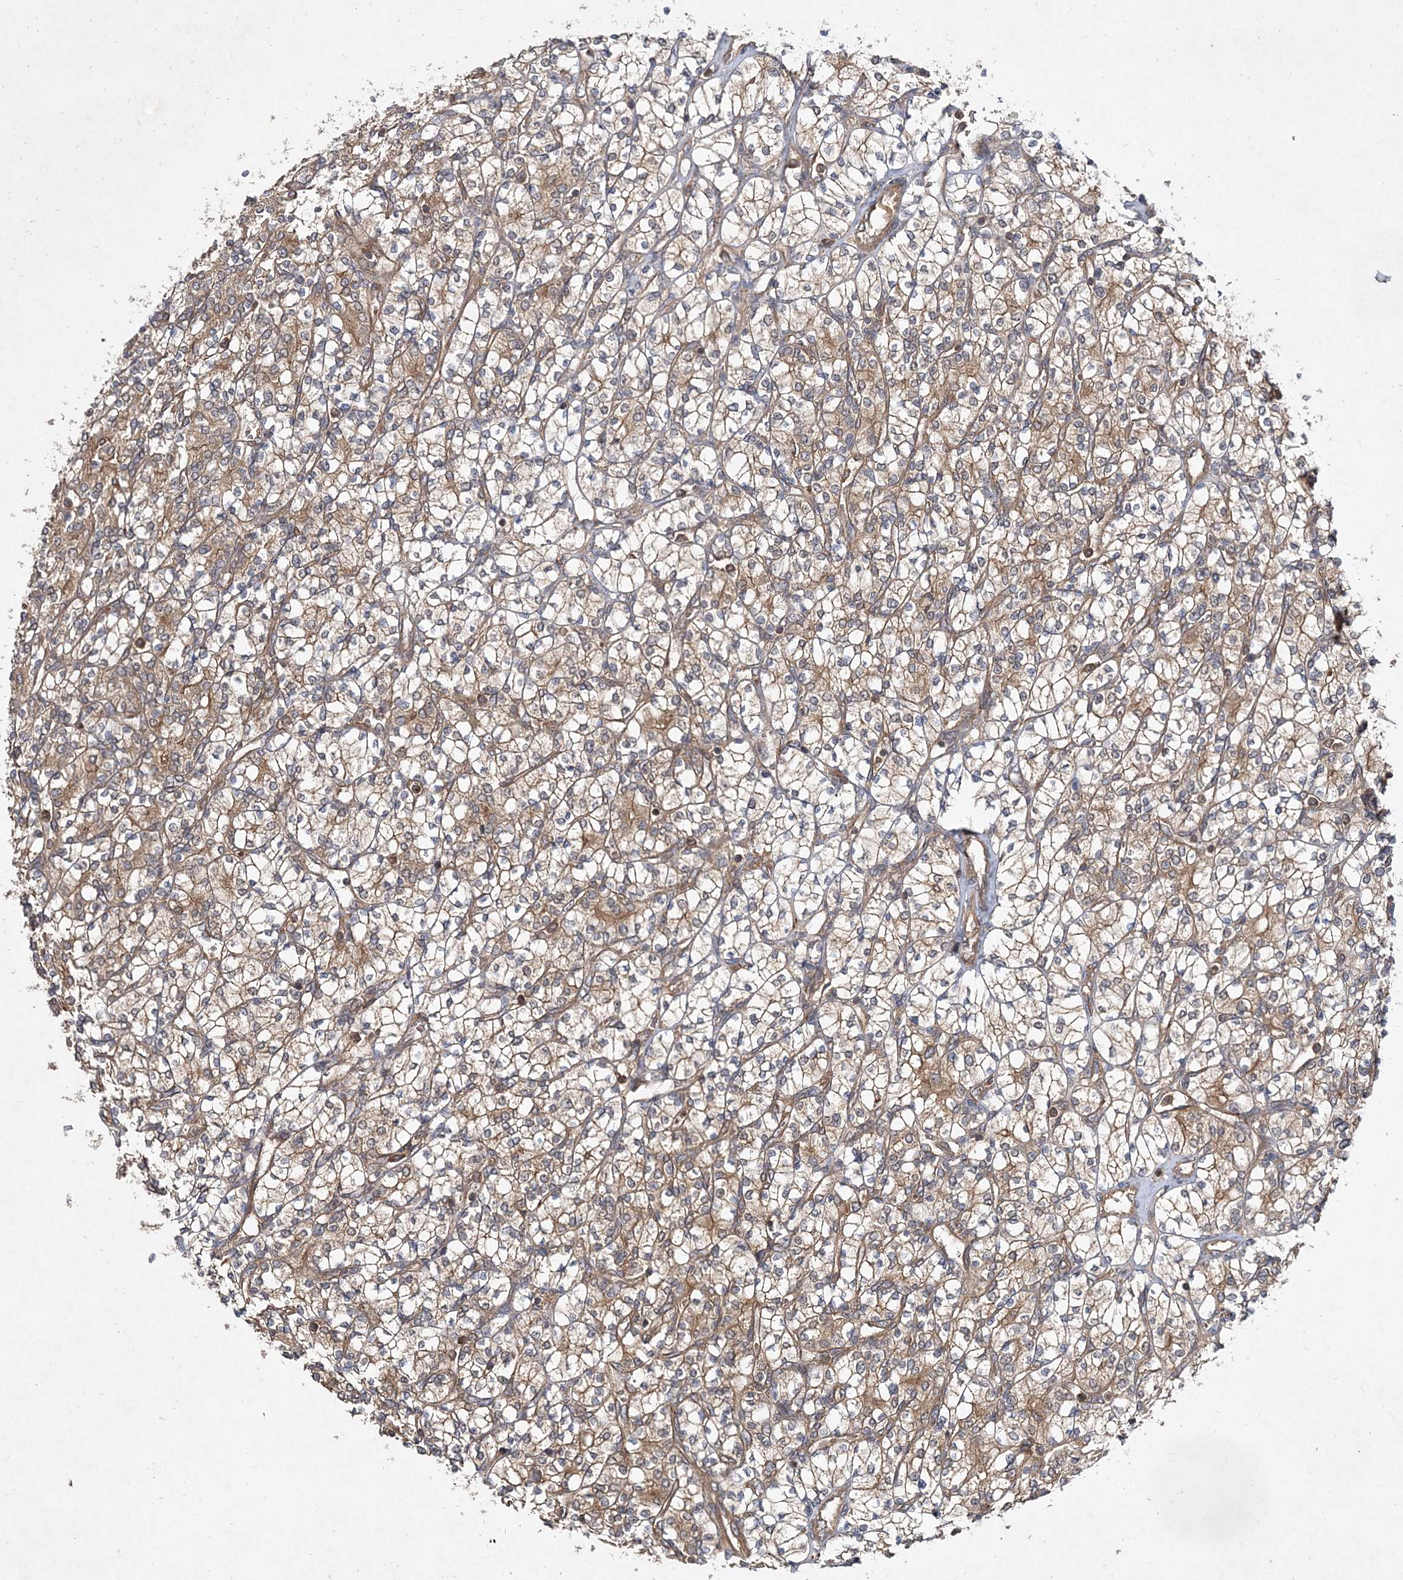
{"staining": {"intensity": "strong", "quantity": ">75%", "location": "cytoplasmic/membranous"}, "tissue": "renal cancer", "cell_type": "Tumor cells", "image_type": "cancer", "snomed": [{"axis": "morphology", "description": "Adenocarcinoma, NOS"}, {"axis": "topography", "description": "Kidney"}], "caption": "Strong cytoplasmic/membranous protein expression is seen in approximately >75% of tumor cells in adenocarcinoma (renal).", "gene": "TMEM9B", "patient": {"sex": "male", "age": 77}}